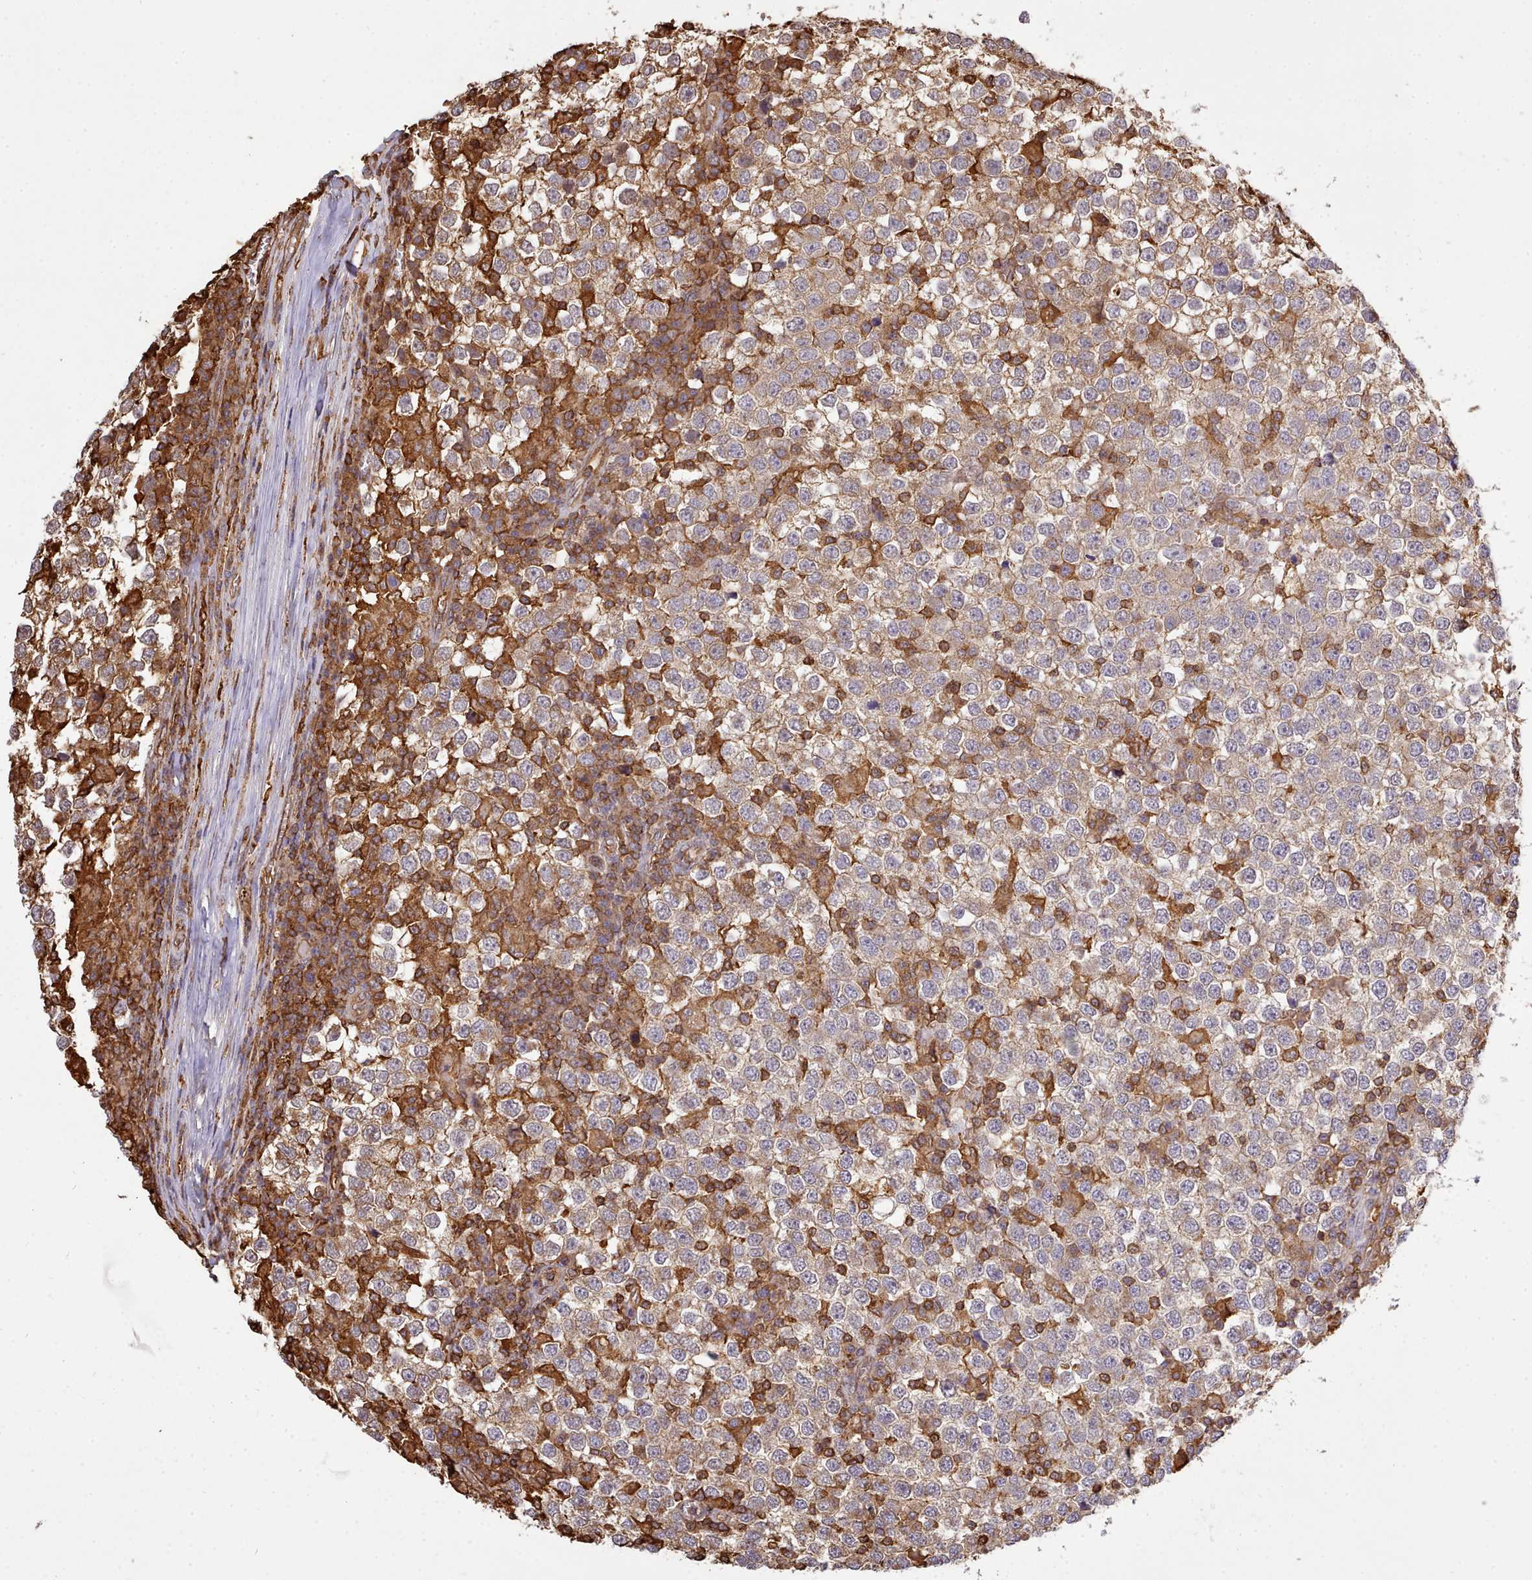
{"staining": {"intensity": "weak", "quantity": ">75%", "location": "cytoplasmic/membranous"}, "tissue": "testis cancer", "cell_type": "Tumor cells", "image_type": "cancer", "snomed": [{"axis": "morphology", "description": "Seminoma, NOS"}, {"axis": "topography", "description": "Testis"}], "caption": "A brown stain highlights weak cytoplasmic/membranous positivity of a protein in testis cancer tumor cells.", "gene": "CAPZA1", "patient": {"sex": "male", "age": 65}}